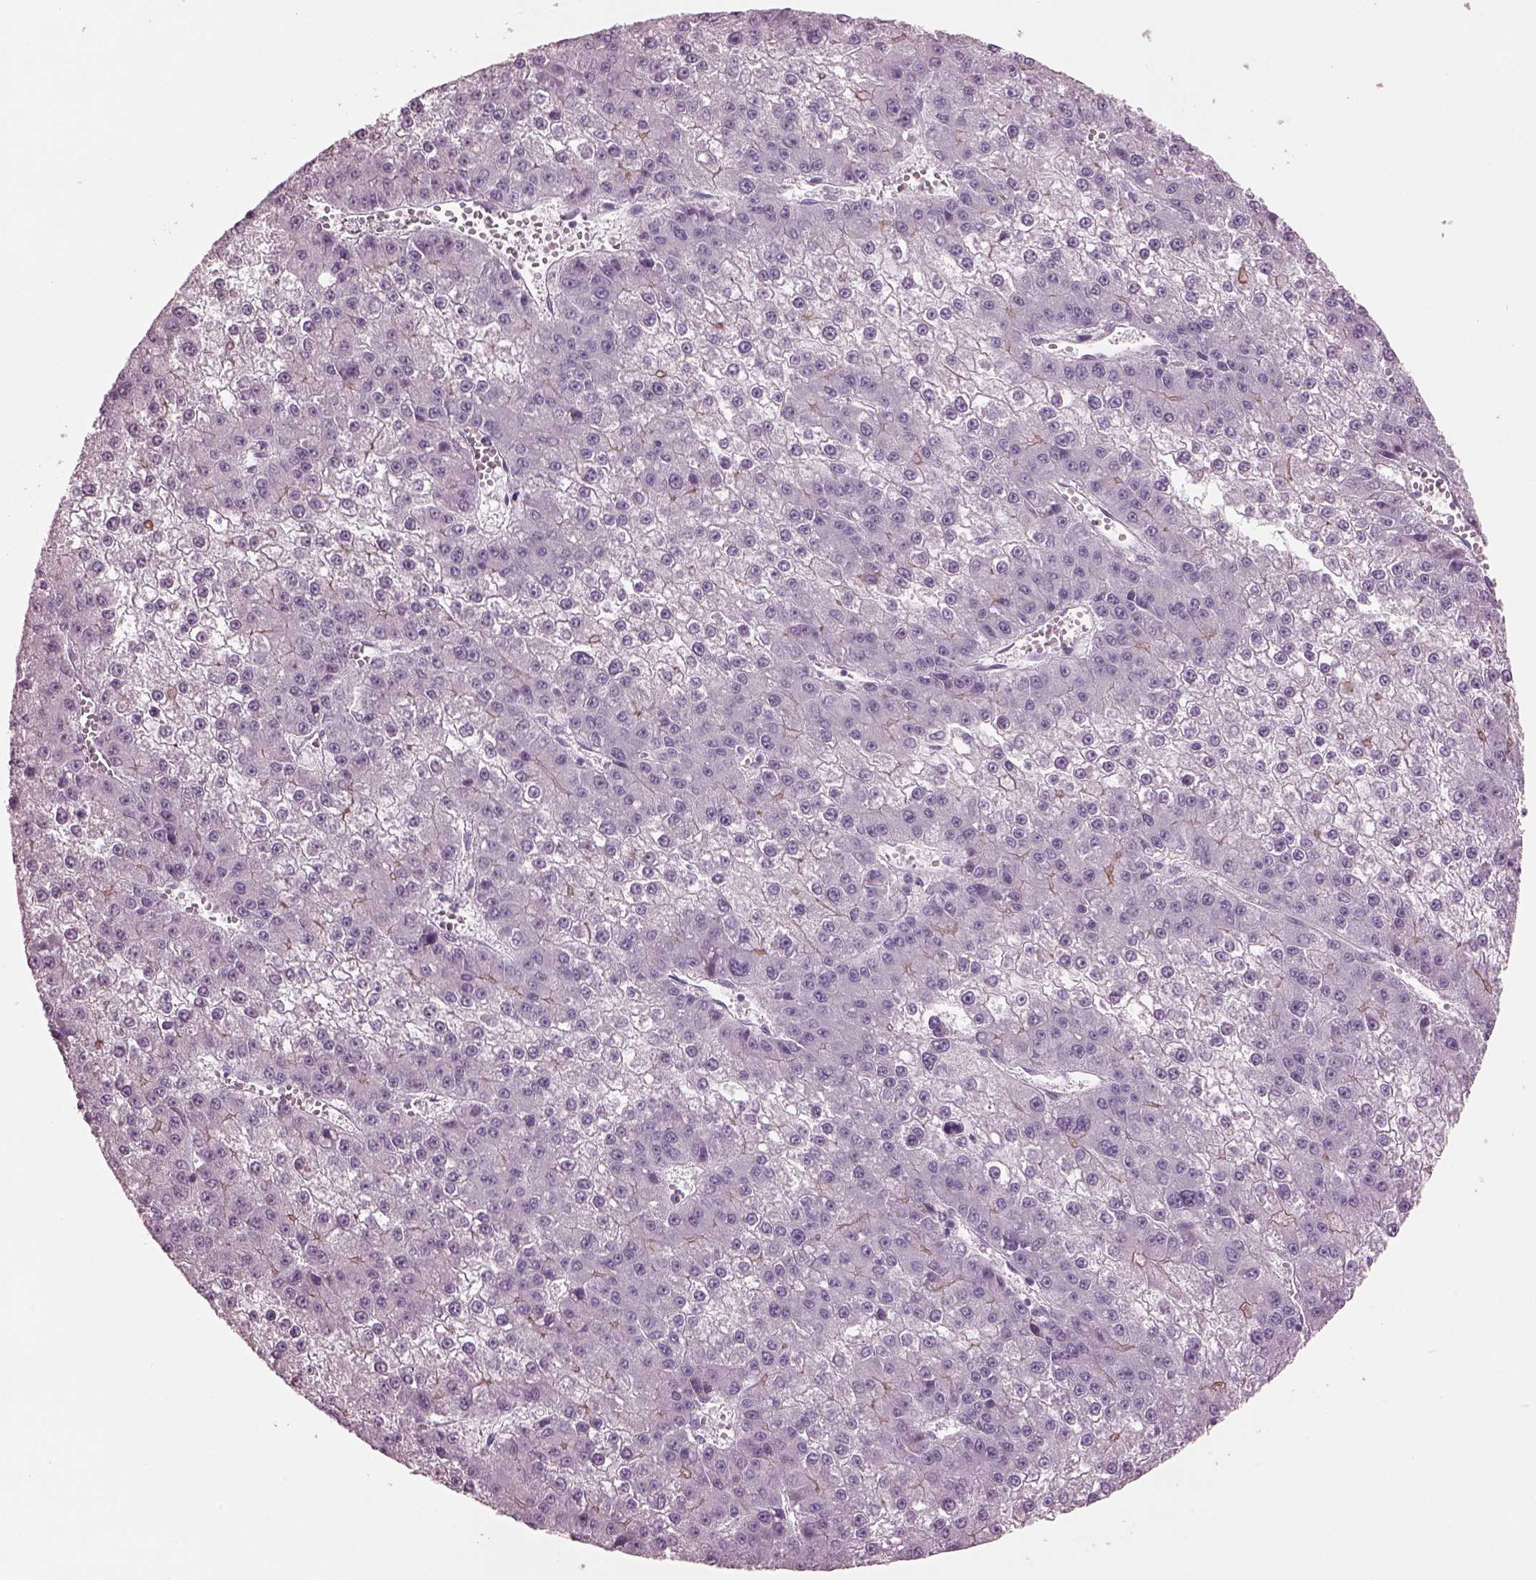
{"staining": {"intensity": "negative", "quantity": "none", "location": "none"}, "tissue": "liver cancer", "cell_type": "Tumor cells", "image_type": "cancer", "snomed": [{"axis": "morphology", "description": "Carcinoma, Hepatocellular, NOS"}, {"axis": "topography", "description": "Liver"}], "caption": "An image of liver hepatocellular carcinoma stained for a protein displays no brown staining in tumor cells.", "gene": "HYDIN", "patient": {"sex": "female", "age": 73}}